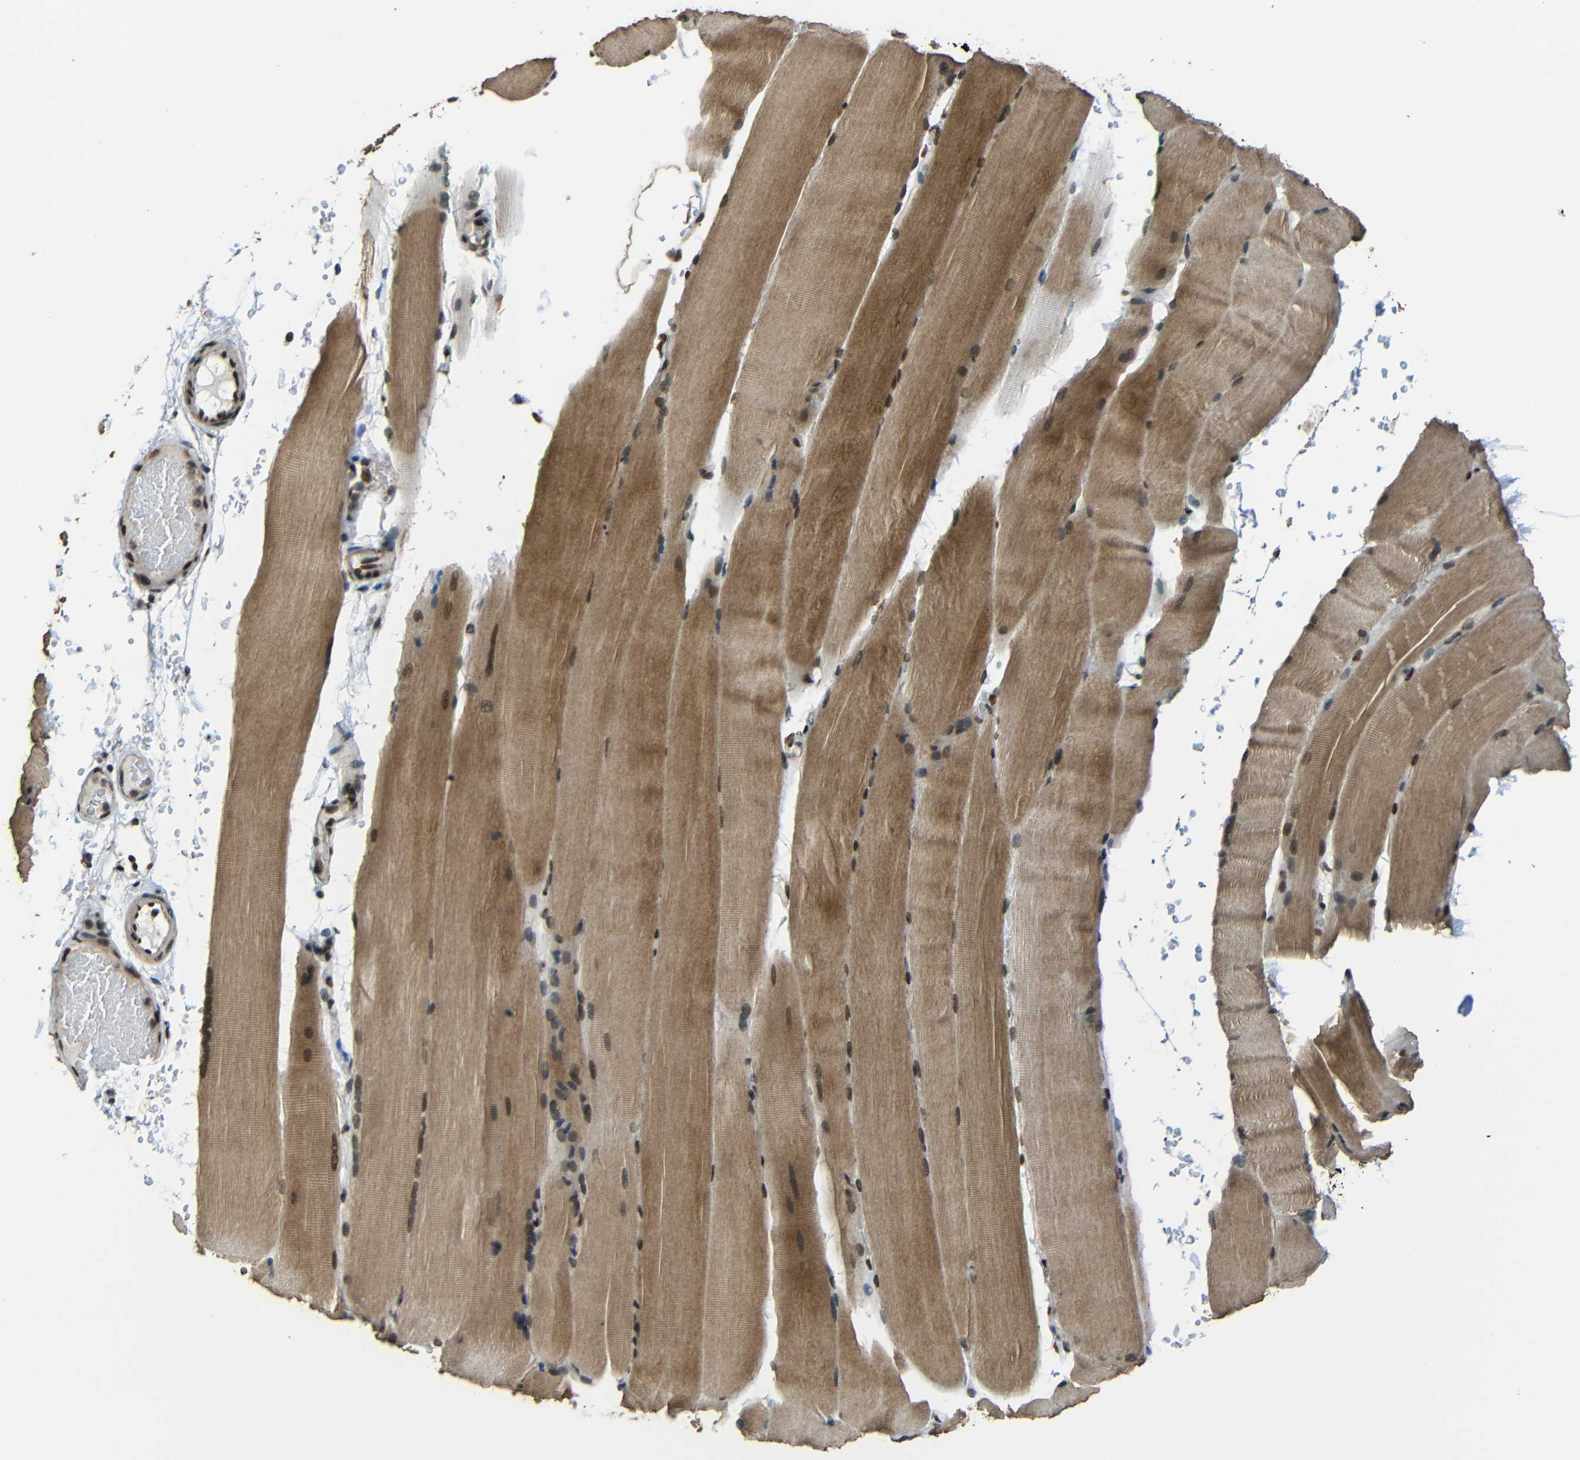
{"staining": {"intensity": "moderate", "quantity": "25%-75%", "location": "cytoplasmic/membranous,nuclear"}, "tissue": "skeletal muscle", "cell_type": "Myocytes", "image_type": "normal", "snomed": [{"axis": "morphology", "description": "Normal tissue, NOS"}, {"axis": "topography", "description": "Skeletal muscle"}, {"axis": "topography", "description": "Parathyroid gland"}], "caption": "Moderate cytoplasmic/membranous,nuclear expression is identified in approximately 25%-75% of myocytes in benign skeletal muscle. The staining was performed using DAB (3,3'-diaminobenzidine), with brown indicating positive protein expression. Nuclei are stained blue with hematoxylin.", "gene": "PSIP1", "patient": {"sex": "female", "age": 37}}